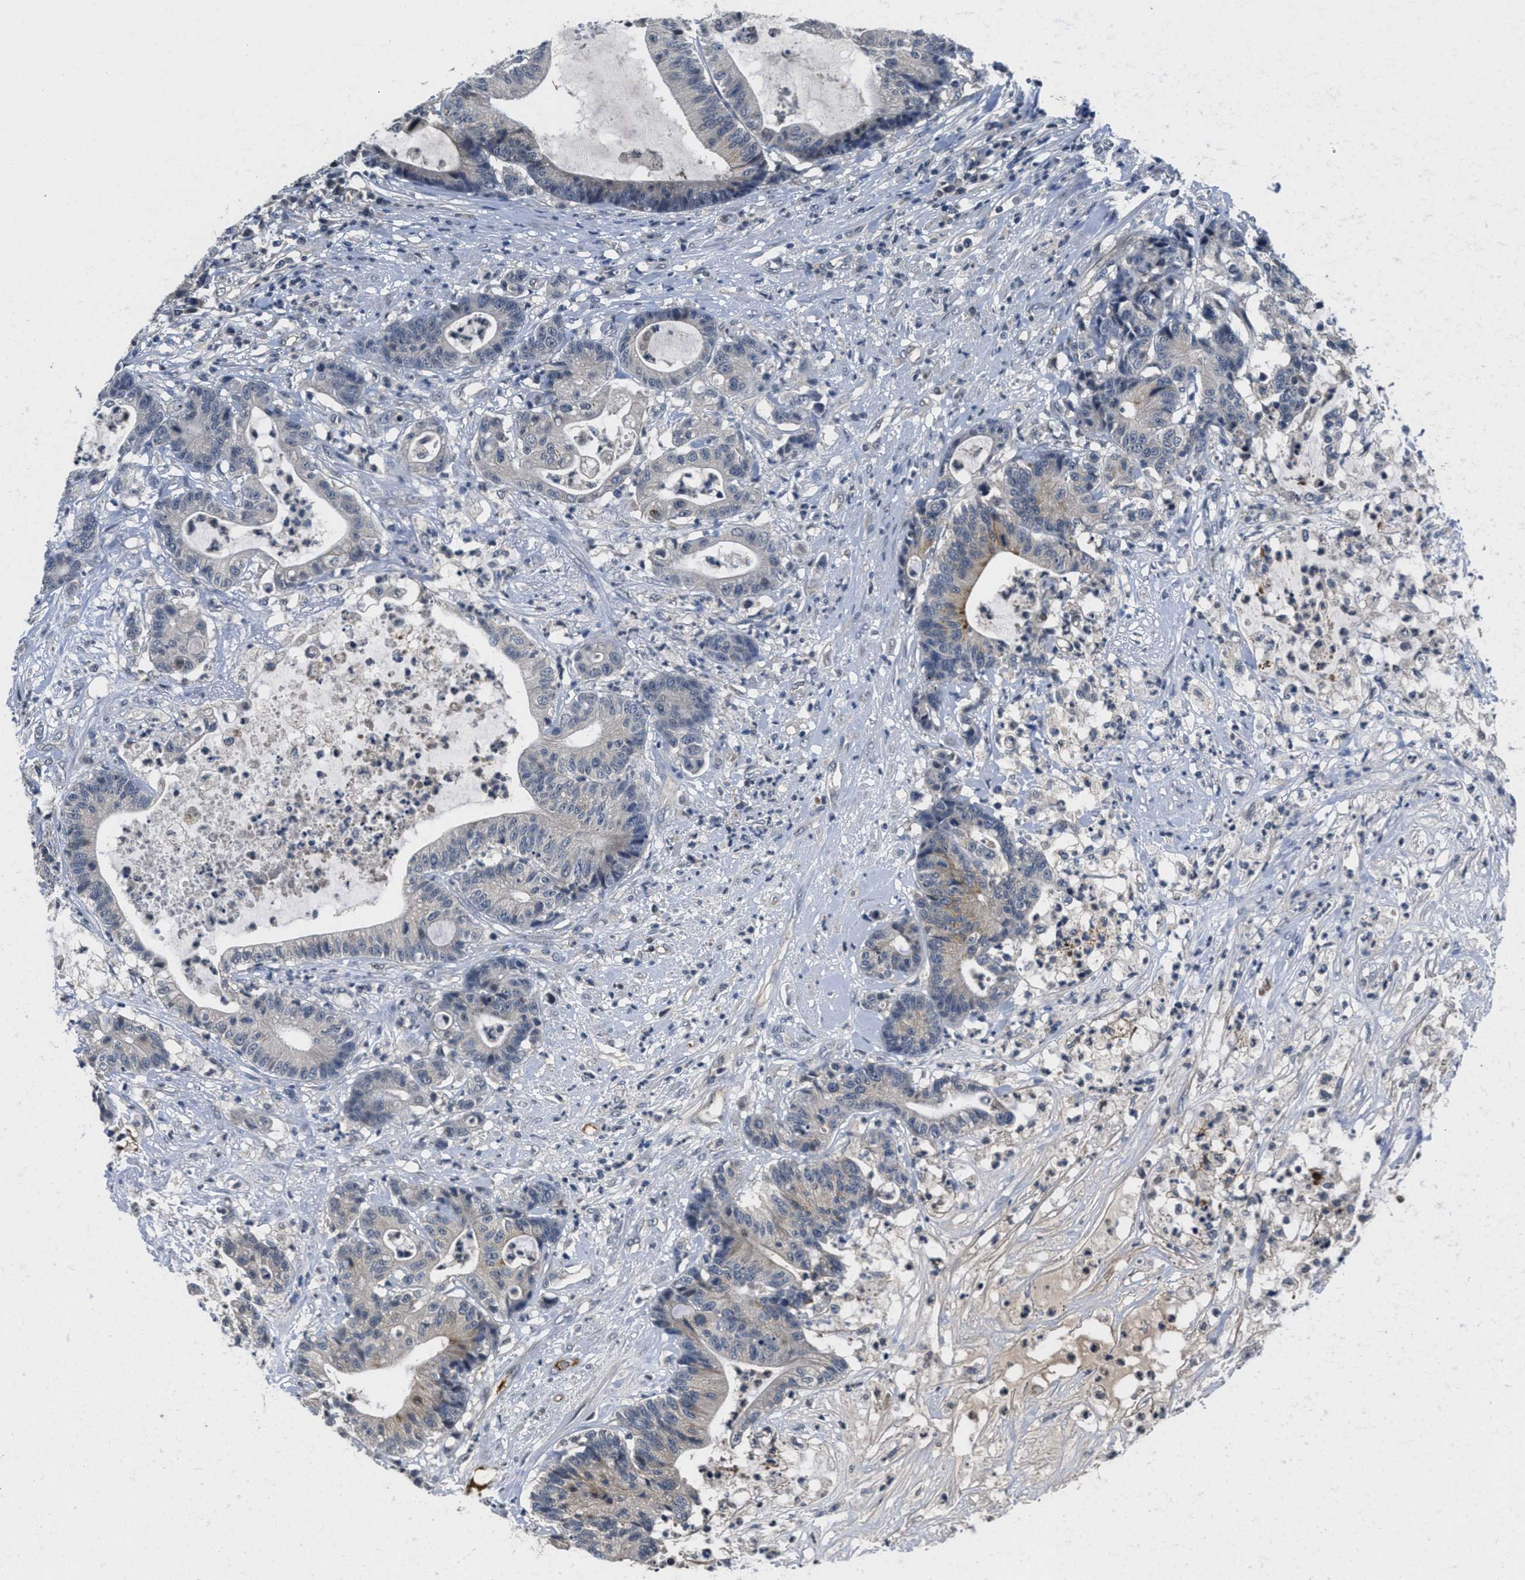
{"staining": {"intensity": "weak", "quantity": "<25%", "location": "cytoplasmic/membranous"}, "tissue": "colorectal cancer", "cell_type": "Tumor cells", "image_type": "cancer", "snomed": [{"axis": "morphology", "description": "Adenocarcinoma, NOS"}, {"axis": "topography", "description": "Colon"}], "caption": "Colorectal adenocarcinoma was stained to show a protein in brown. There is no significant staining in tumor cells. Nuclei are stained in blue.", "gene": "ANGPT1", "patient": {"sex": "female", "age": 84}}